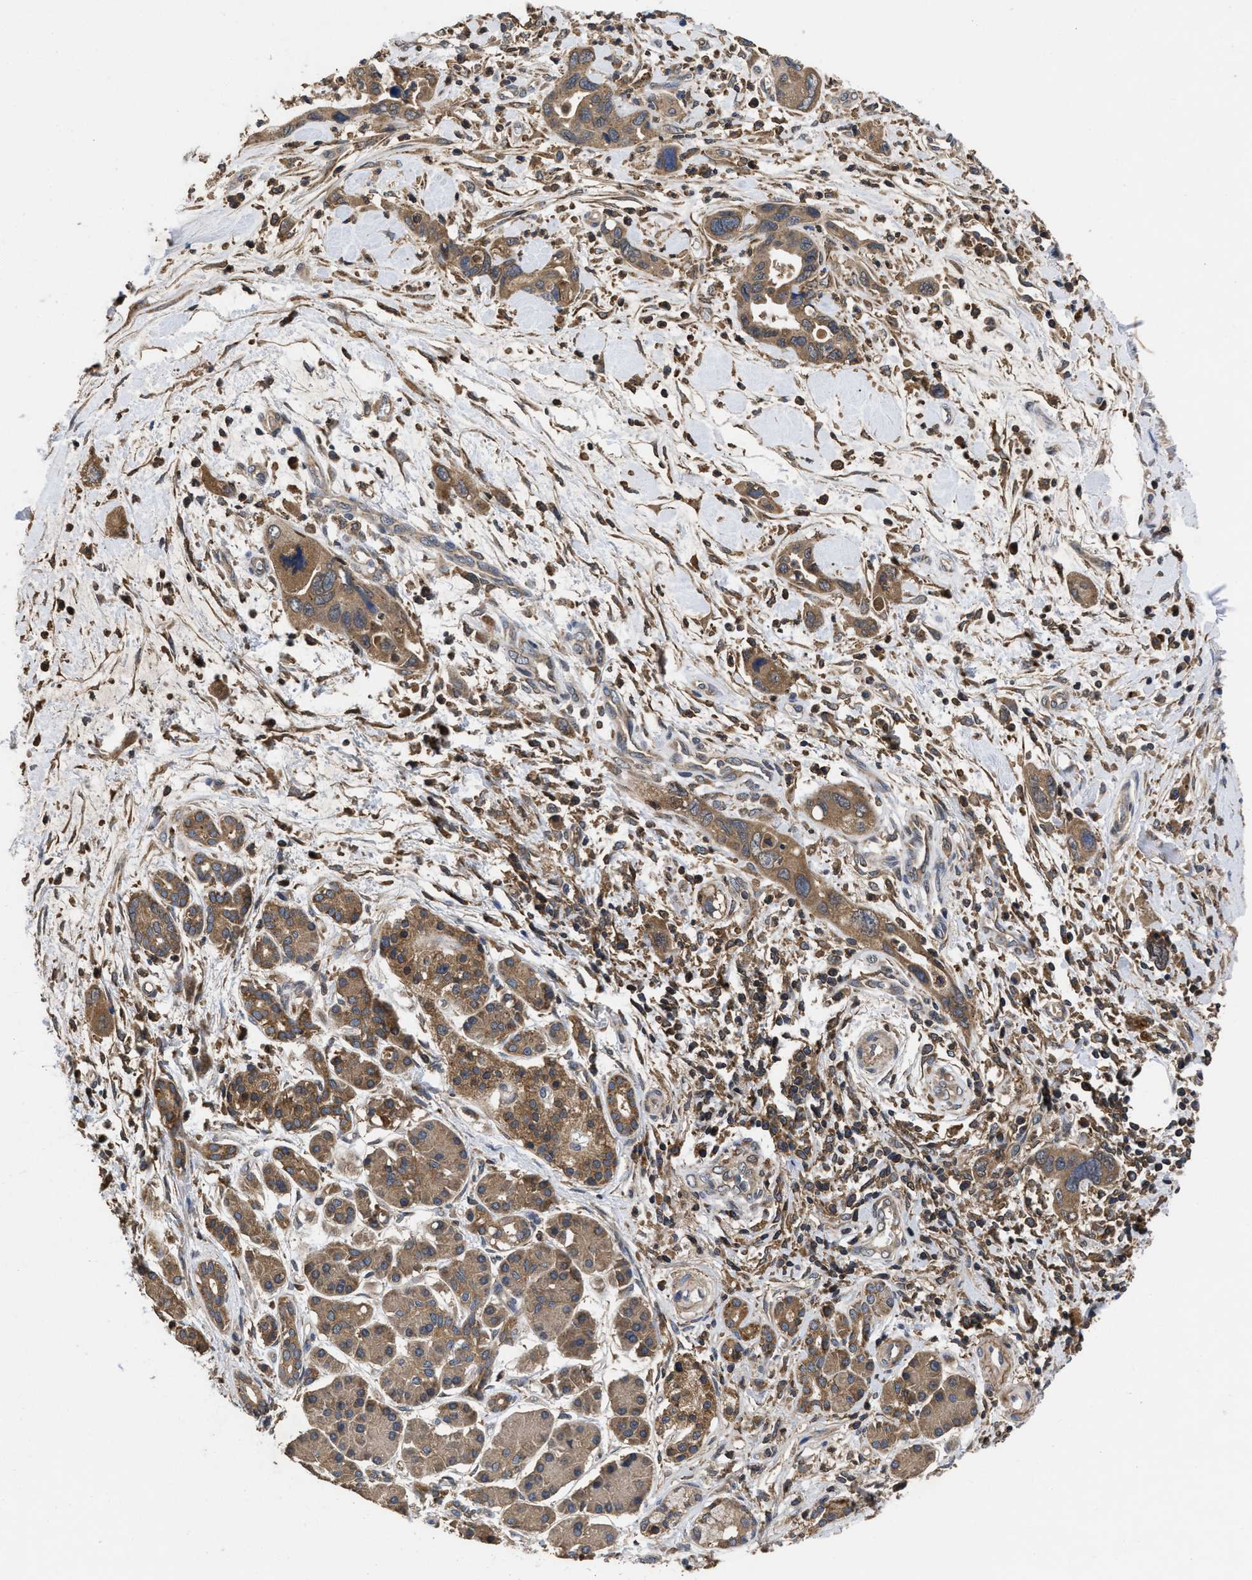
{"staining": {"intensity": "moderate", "quantity": ">75%", "location": "cytoplasmic/membranous"}, "tissue": "pancreatic cancer", "cell_type": "Tumor cells", "image_type": "cancer", "snomed": [{"axis": "morphology", "description": "Adenocarcinoma, NOS"}, {"axis": "topography", "description": "Pancreas"}], "caption": "Immunohistochemistry (IHC) image of neoplastic tissue: human pancreatic adenocarcinoma stained using IHC demonstrates medium levels of moderate protein expression localized specifically in the cytoplasmic/membranous of tumor cells, appearing as a cytoplasmic/membranous brown color.", "gene": "LRRC3", "patient": {"sex": "female", "age": 70}}